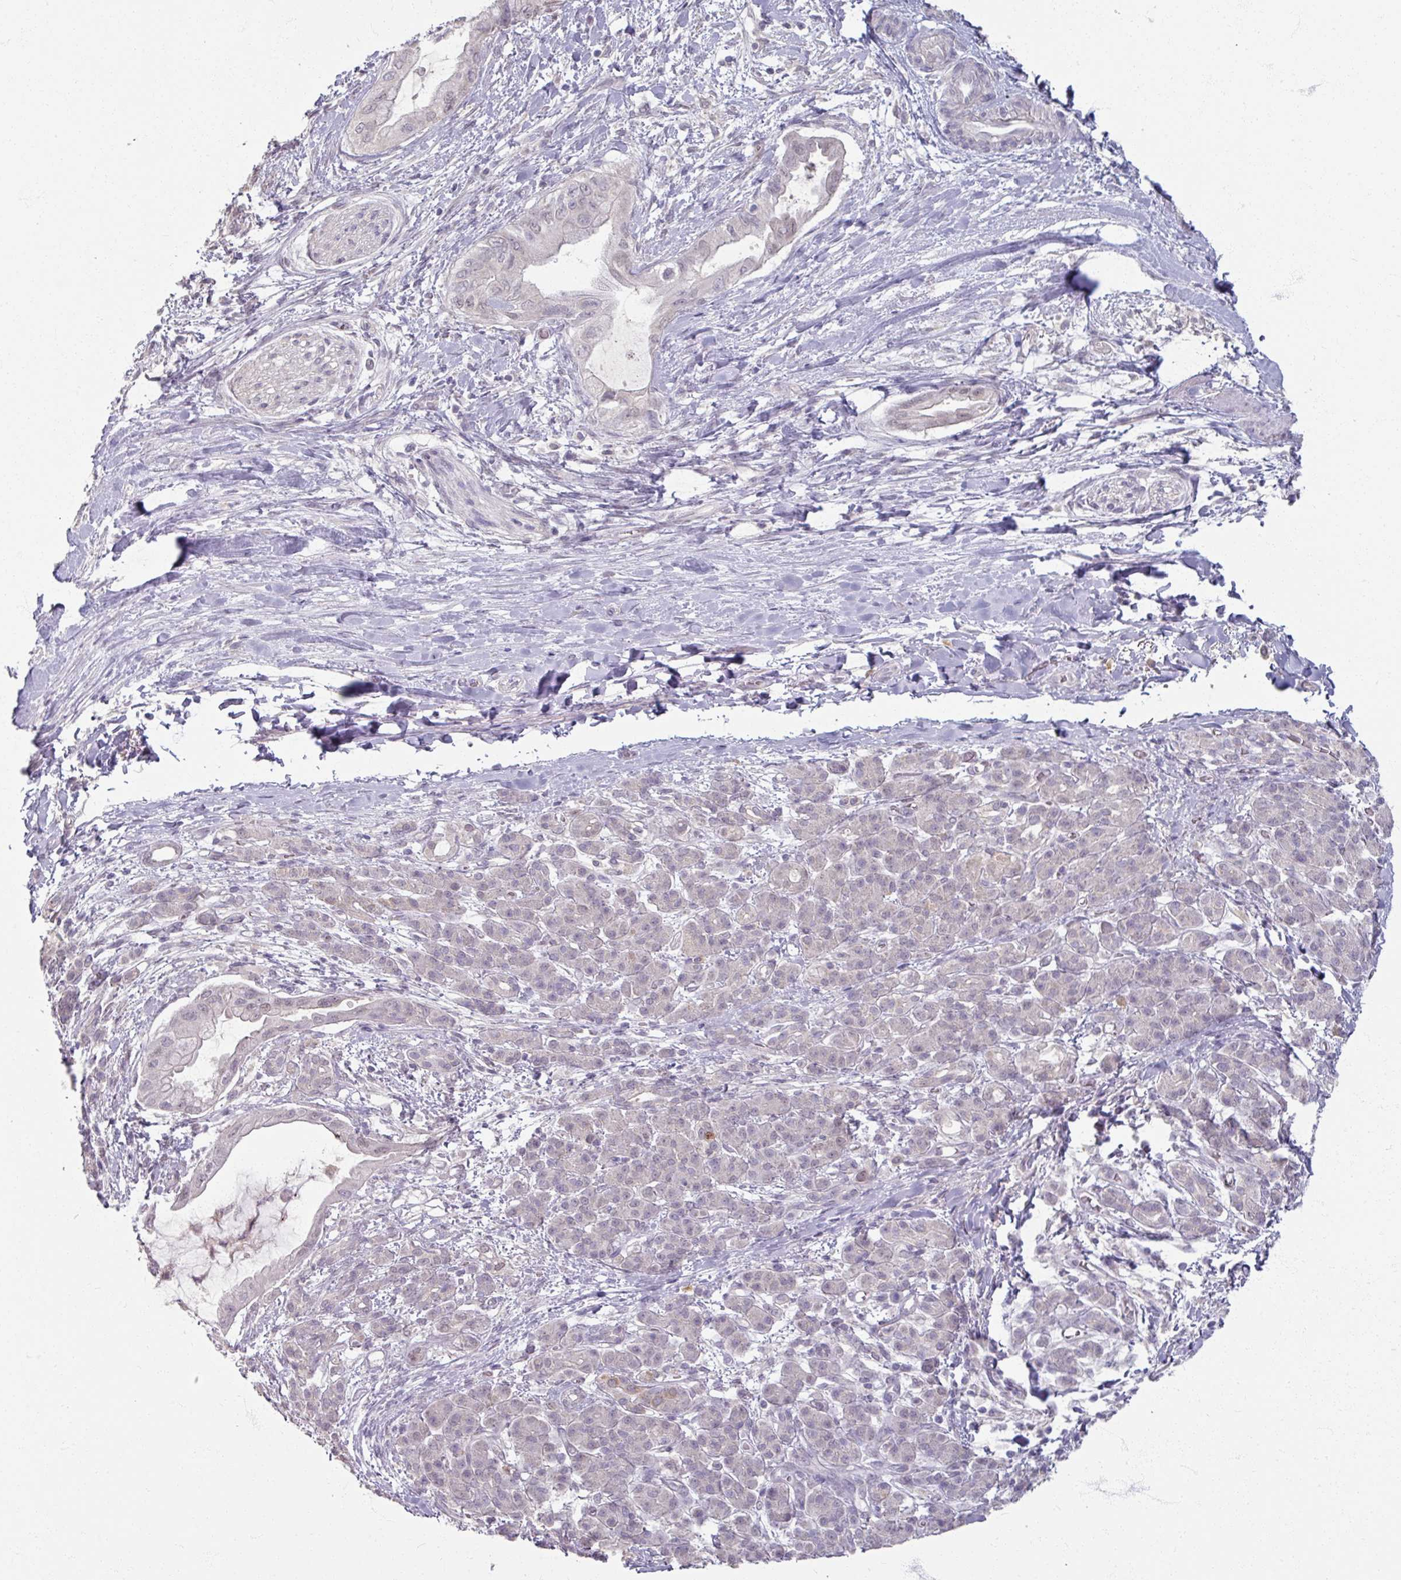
{"staining": {"intensity": "negative", "quantity": "none", "location": "none"}, "tissue": "pancreatic cancer", "cell_type": "Tumor cells", "image_type": "cancer", "snomed": [{"axis": "morphology", "description": "Adenocarcinoma, NOS"}, {"axis": "topography", "description": "Pancreas"}], "caption": "The micrograph exhibits no staining of tumor cells in pancreatic cancer (adenocarcinoma).", "gene": "SOX11", "patient": {"sex": "male", "age": 48}}